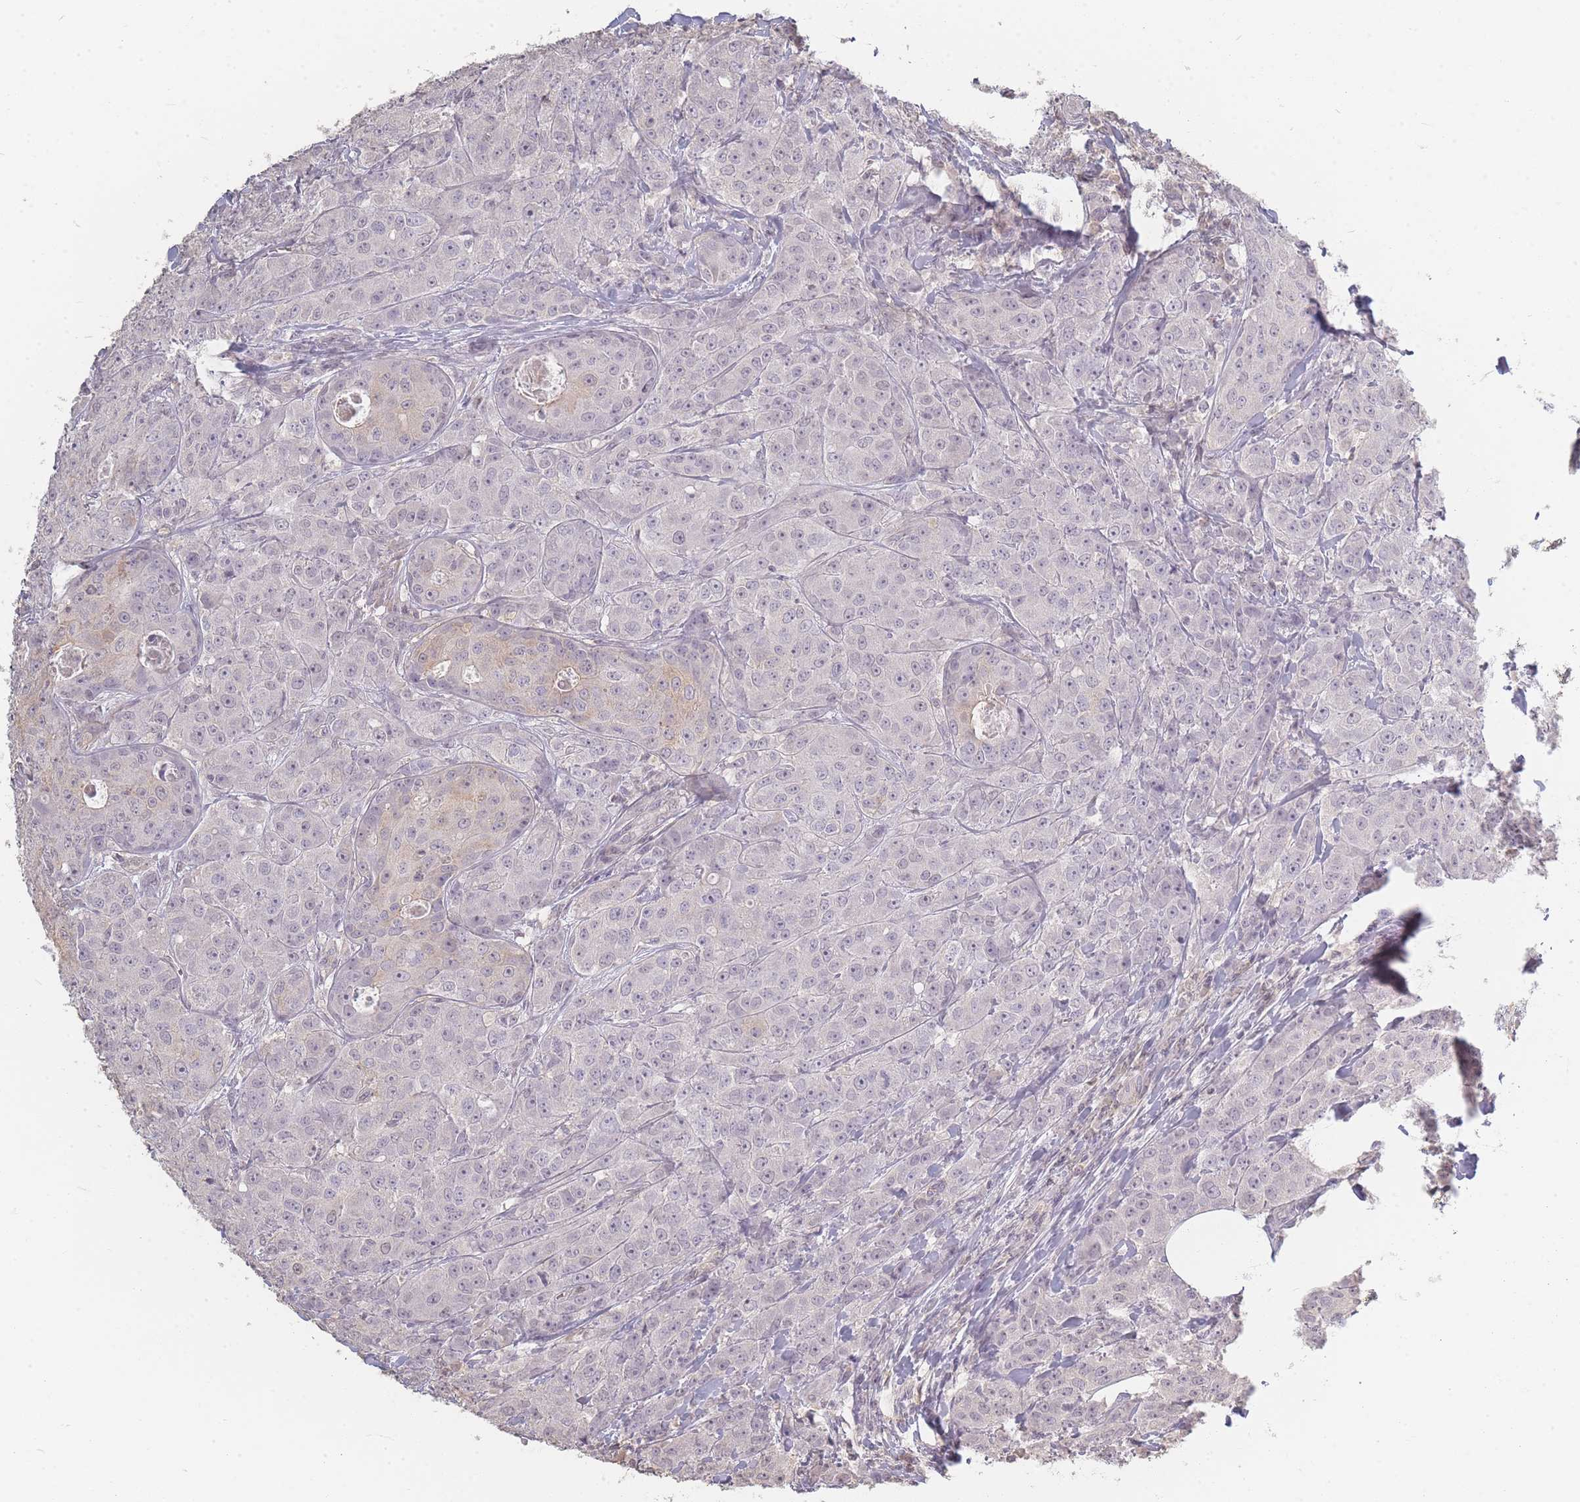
{"staining": {"intensity": "weak", "quantity": "<25%", "location": "cytoplasmic/membranous,nuclear"}, "tissue": "breast cancer", "cell_type": "Tumor cells", "image_type": "cancer", "snomed": [{"axis": "morphology", "description": "Duct carcinoma"}, {"axis": "topography", "description": "Breast"}], "caption": "A micrograph of human breast cancer (infiltrating ductal carcinoma) is negative for staining in tumor cells.", "gene": "RFTN1", "patient": {"sex": "female", "age": 43}}